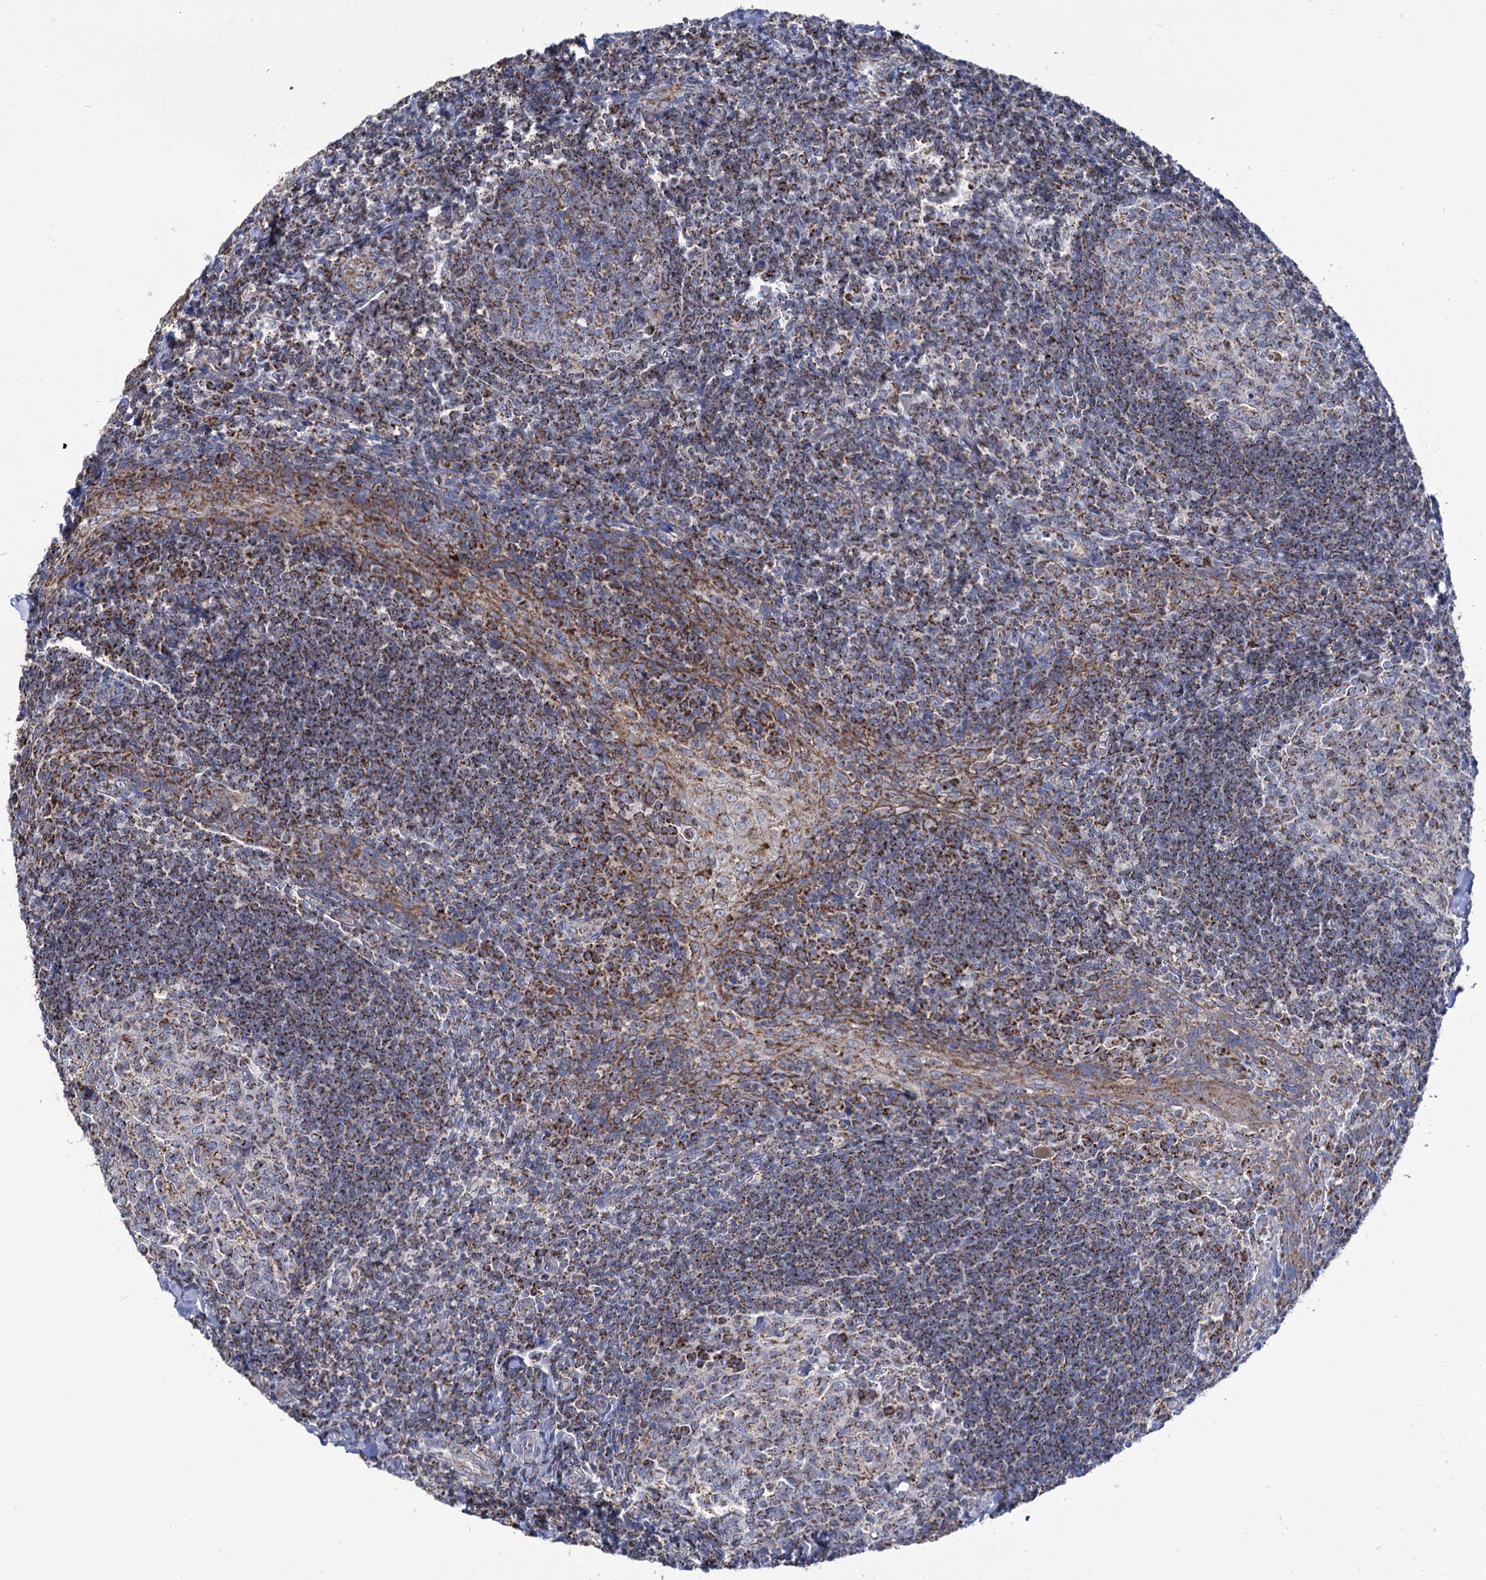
{"staining": {"intensity": "moderate", "quantity": "<25%", "location": "cytoplasmic/membranous"}, "tissue": "tonsil", "cell_type": "Germinal center cells", "image_type": "normal", "snomed": [{"axis": "morphology", "description": "Normal tissue, NOS"}, {"axis": "topography", "description": "Tonsil"}], "caption": "Unremarkable tonsil displays moderate cytoplasmic/membranous staining in about <25% of germinal center cells (Brightfield microscopy of DAB IHC at high magnification)..", "gene": "ABHD10", "patient": {"sex": "male", "age": 27}}